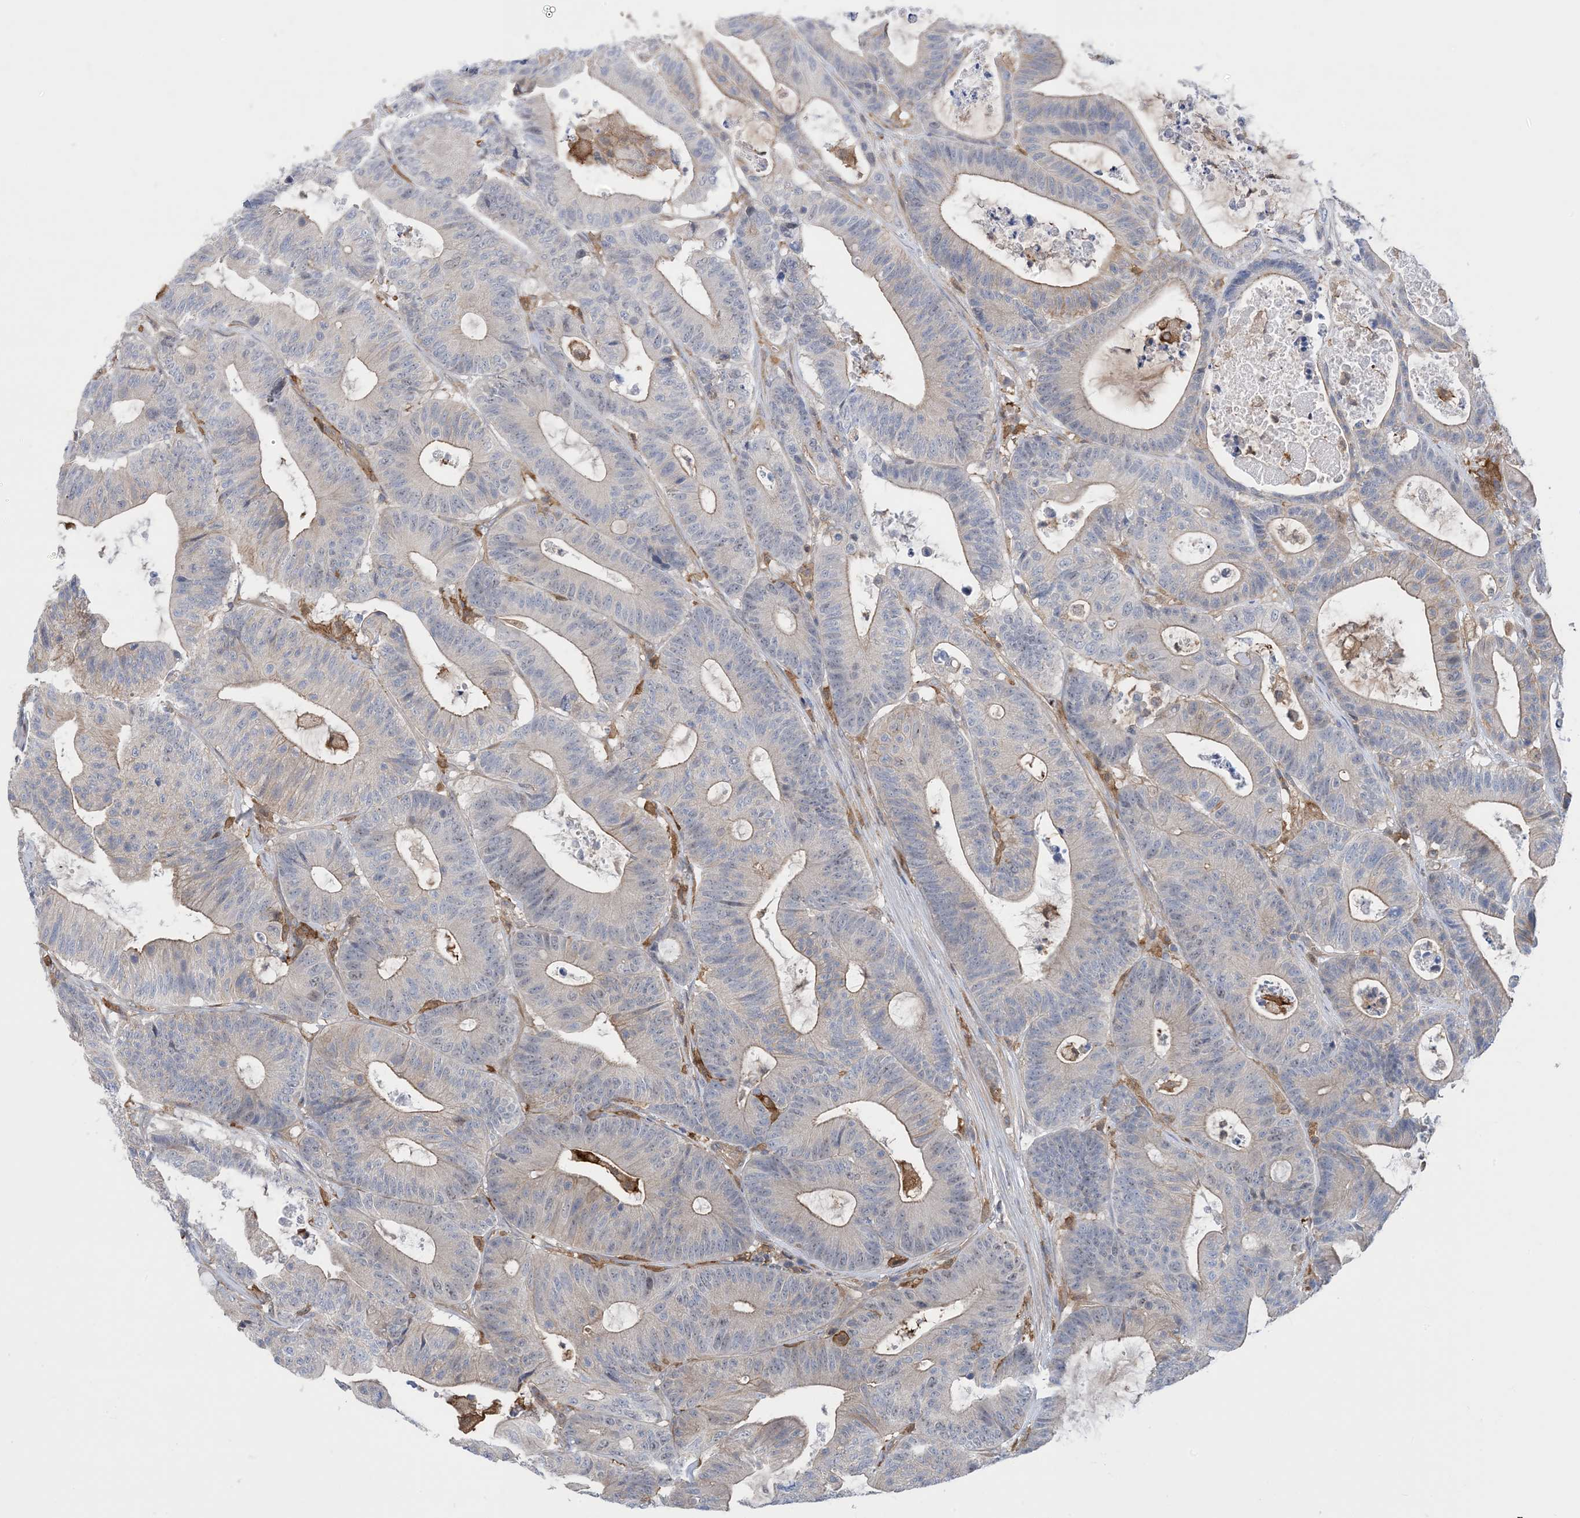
{"staining": {"intensity": "moderate", "quantity": "<25%", "location": "cytoplasmic/membranous"}, "tissue": "colorectal cancer", "cell_type": "Tumor cells", "image_type": "cancer", "snomed": [{"axis": "morphology", "description": "Adenocarcinoma, NOS"}, {"axis": "topography", "description": "Colon"}], "caption": "Protein expression analysis of adenocarcinoma (colorectal) demonstrates moderate cytoplasmic/membranous positivity in about <25% of tumor cells.", "gene": "HS1BP3", "patient": {"sex": "female", "age": 84}}